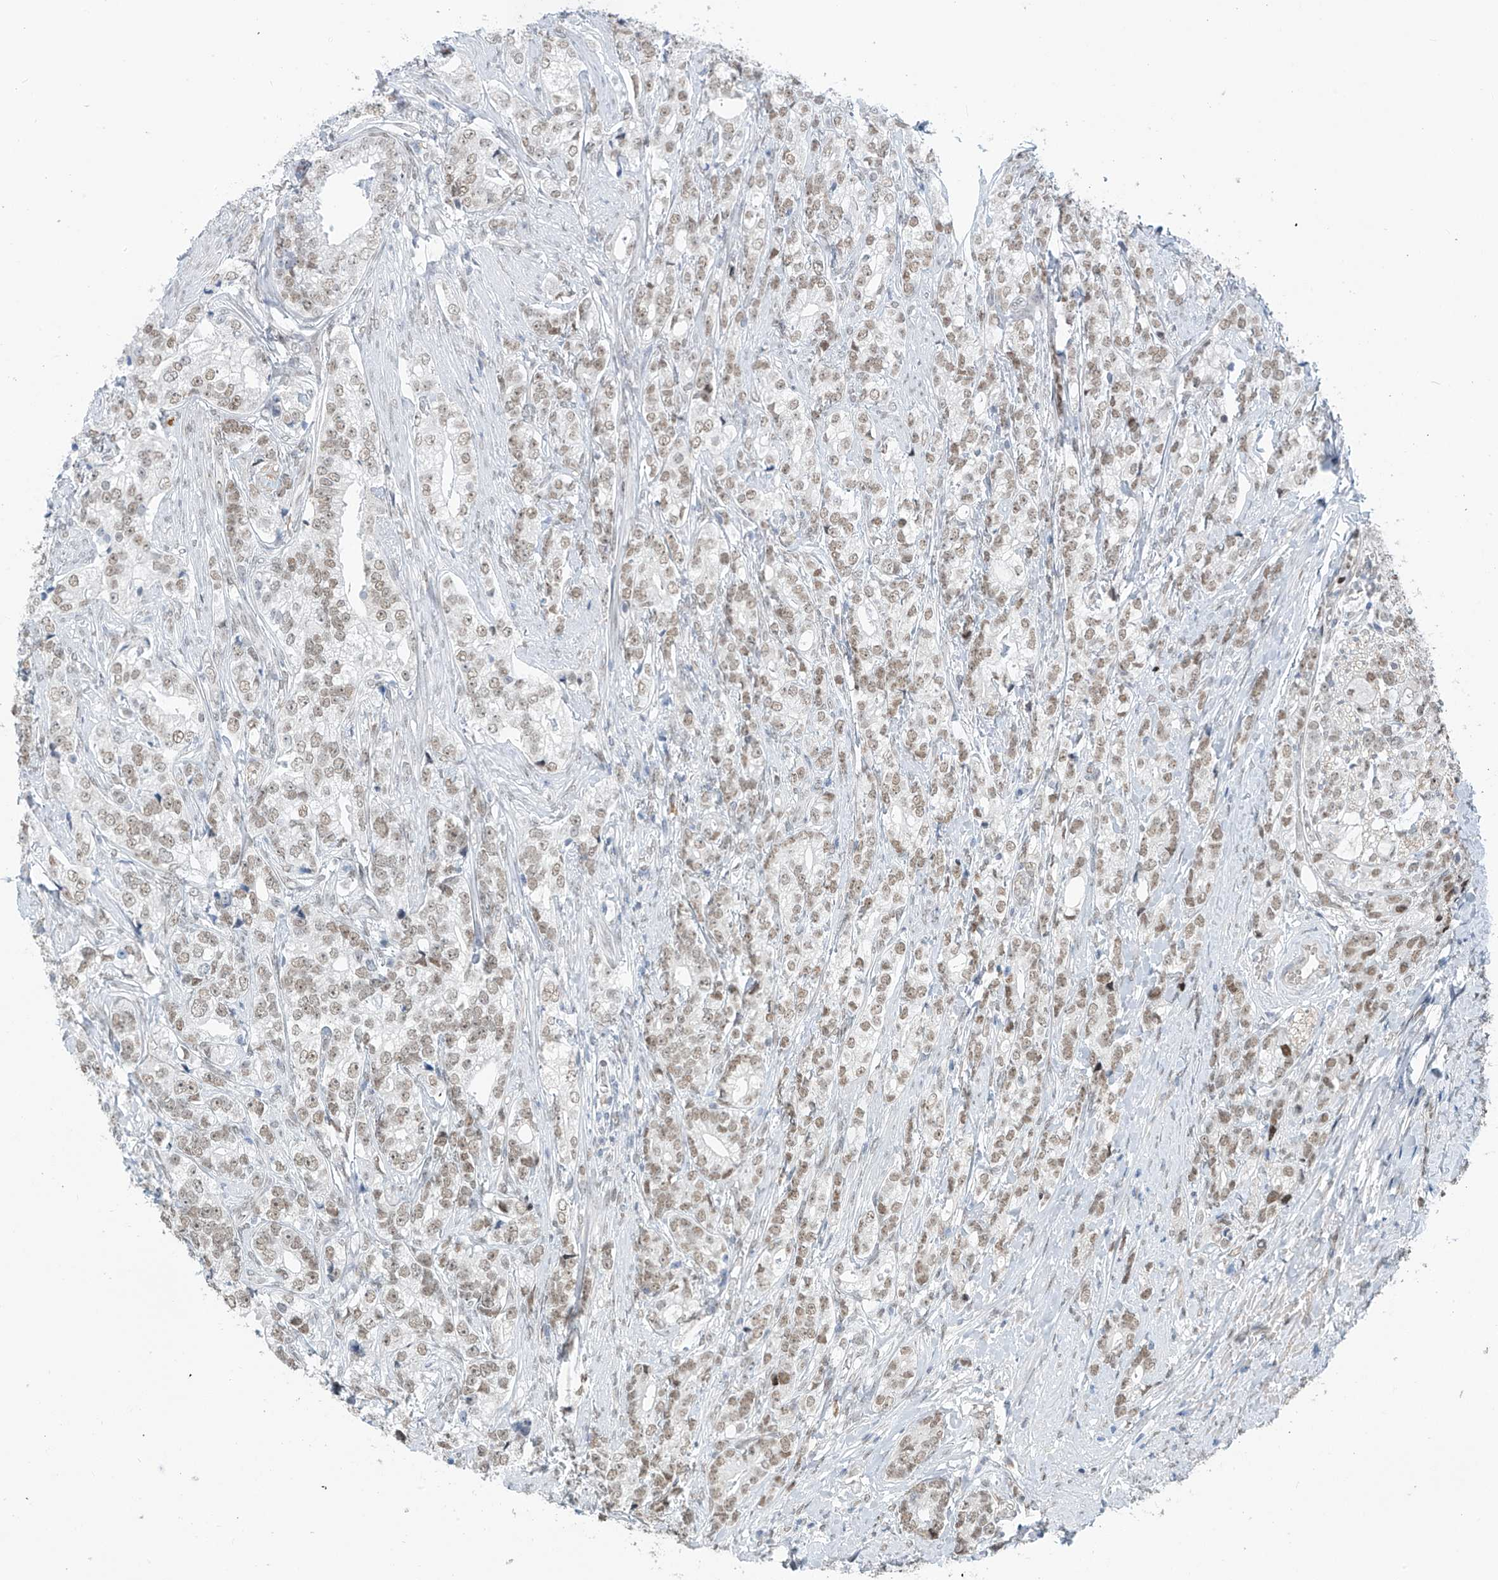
{"staining": {"intensity": "moderate", "quantity": ">75%", "location": "nuclear"}, "tissue": "prostate cancer", "cell_type": "Tumor cells", "image_type": "cancer", "snomed": [{"axis": "morphology", "description": "Adenocarcinoma, High grade"}, {"axis": "topography", "description": "Prostate"}], "caption": "Prostate cancer was stained to show a protein in brown. There is medium levels of moderate nuclear positivity in about >75% of tumor cells.", "gene": "MCM9", "patient": {"sex": "male", "age": 69}}